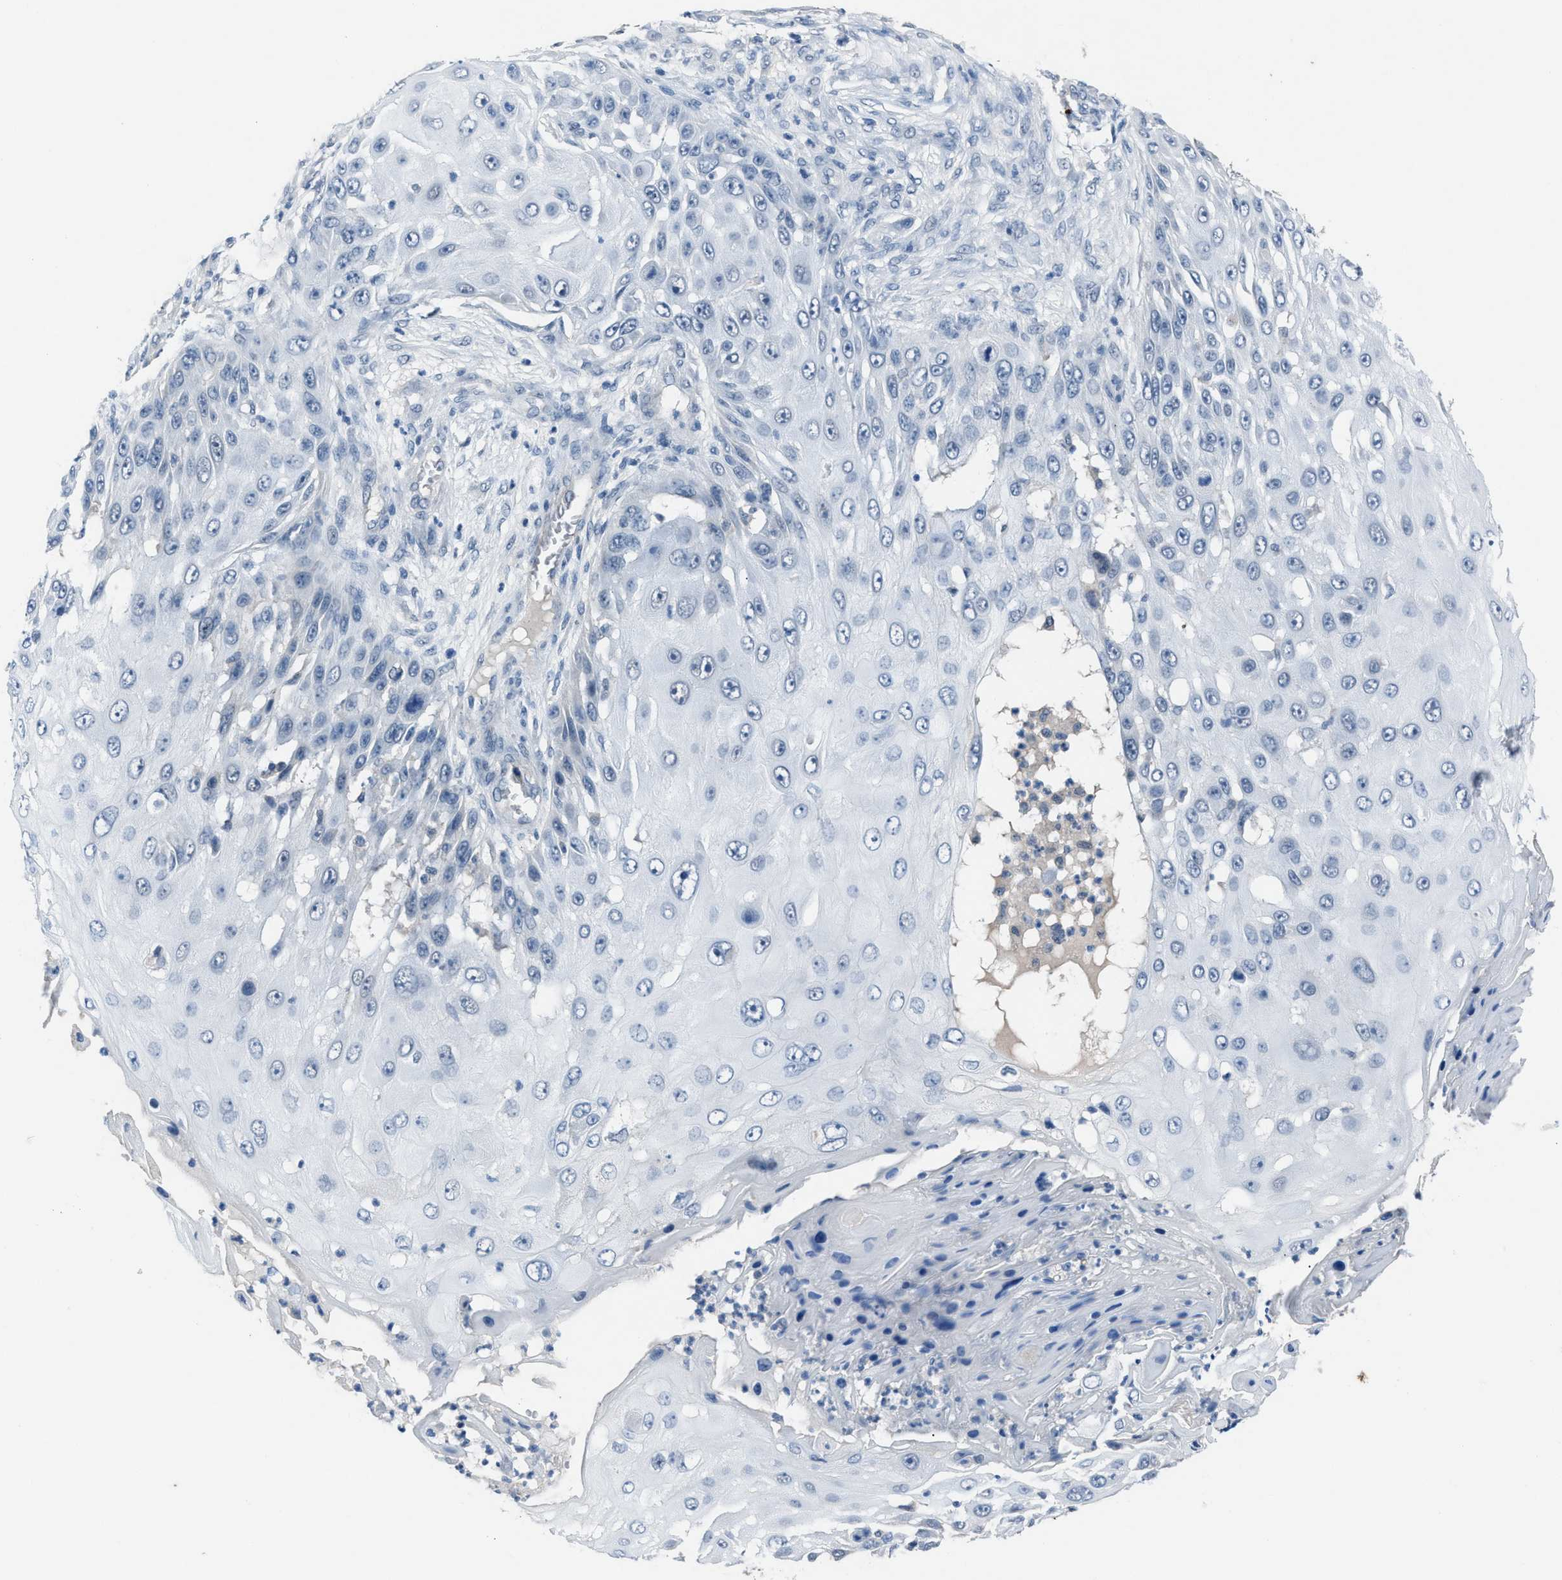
{"staining": {"intensity": "negative", "quantity": "none", "location": "none"}, "tissue": "skin cancer", "cell_type": "Tumor cells", "image_type": "cancer", "snomed": [{"axis": "morphology", "description": "Squamous cell carcinoma, NOS"}, {"axis": "topography", "description": "Skin"}], "caption": "Image shows no protein staining in tumor cells of skin cancer tissue.", "gene": "ANAPC11", "patient": {"sex": "female", "age": 44}}